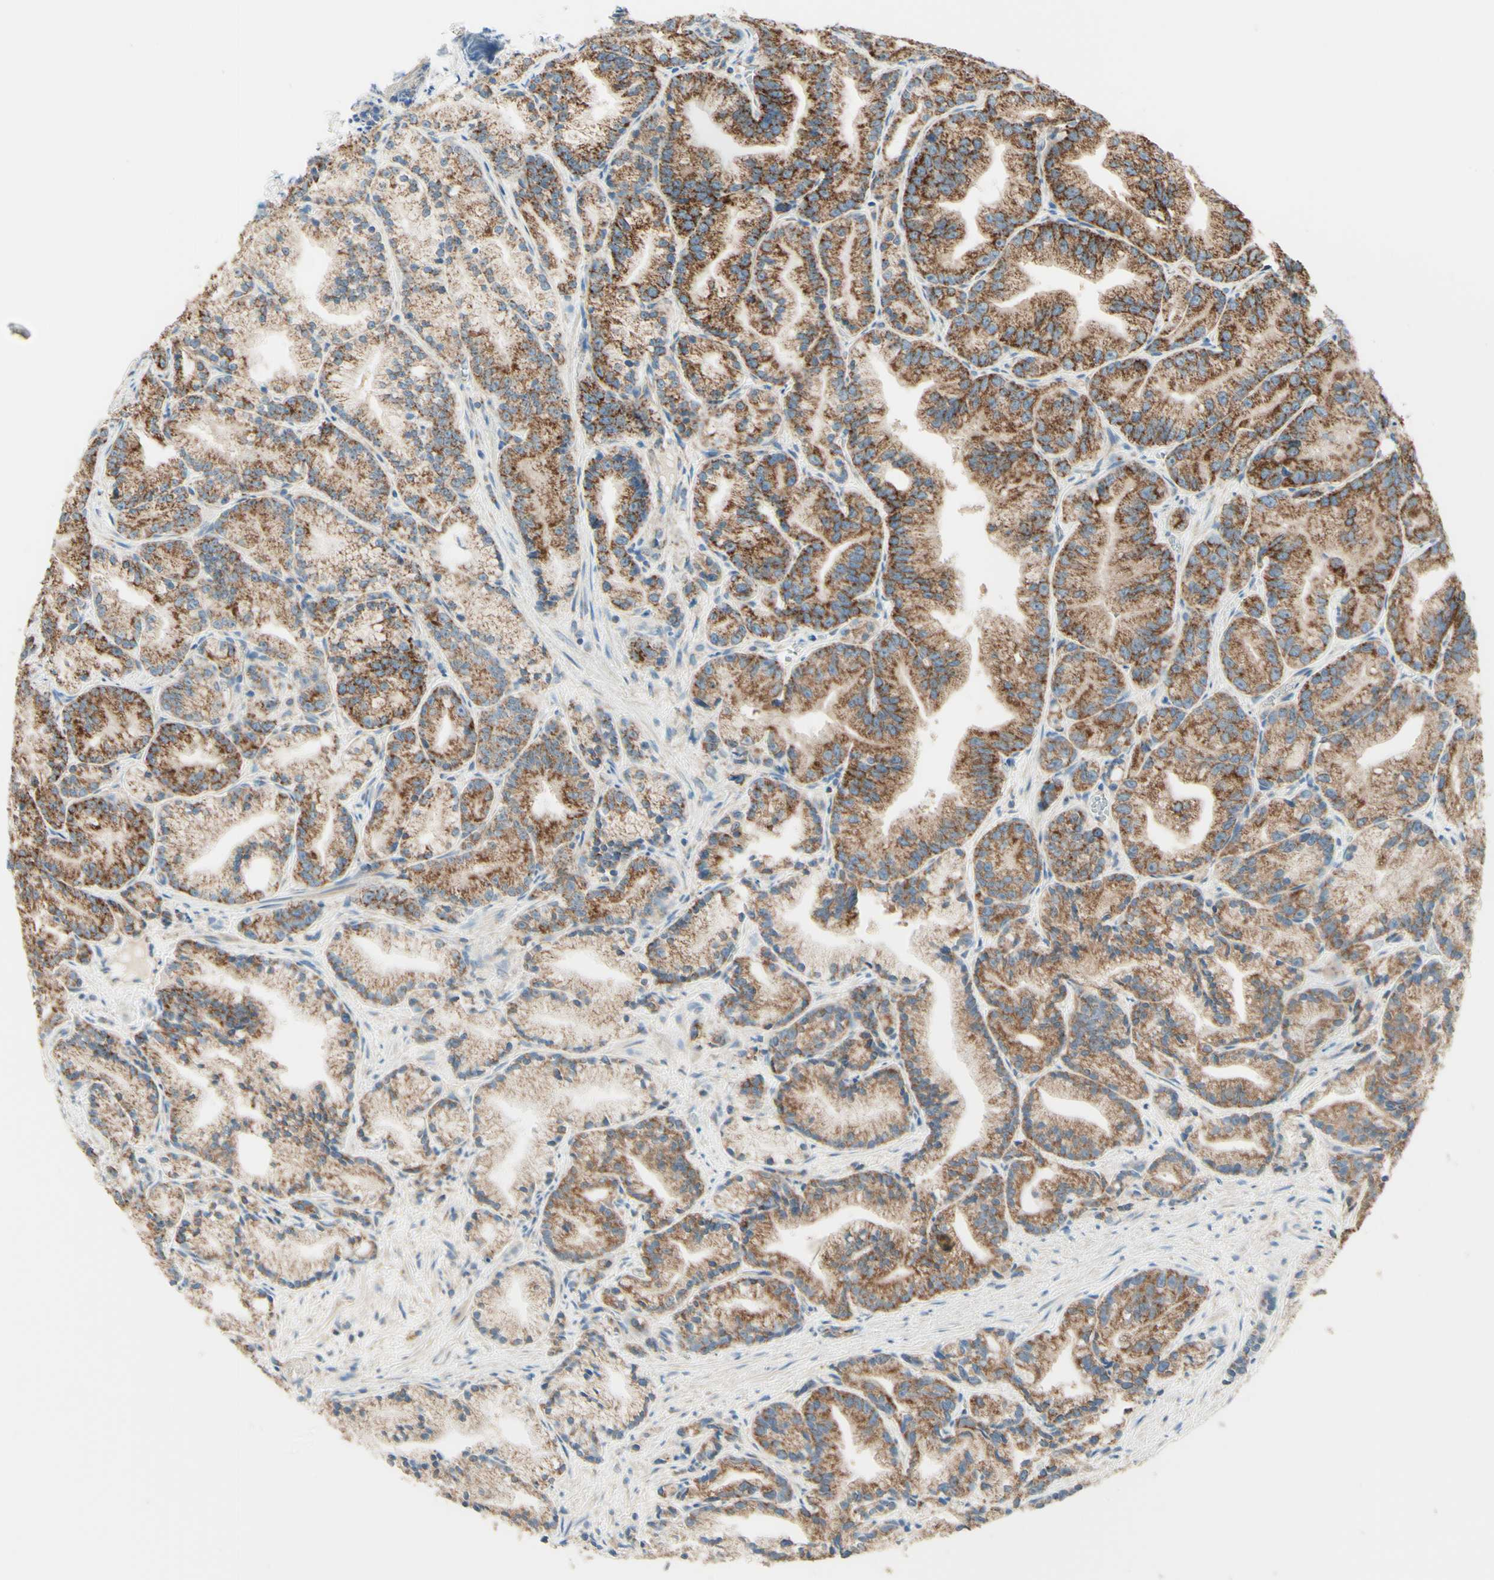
{"staining": {"intensity": "strong", "quantity": ">75%", "location": "cytoplasmic/membranous"}, "tissue": "prostate cancer", "cell_type": "Tumor cells", "image_type": "cancer", "snomed": [{"axis": "morphology", "description": "Adenocarcinoma, Low grade"}, {"axis": "topography", "description": "Prostate"}], "caption": "Prostate low-grade adenocarcinoma stained with a protein marker reveals strong staining in tumor cells.", "gene": "ARMC10", "patient": {"sex": "male", "age": 89}}